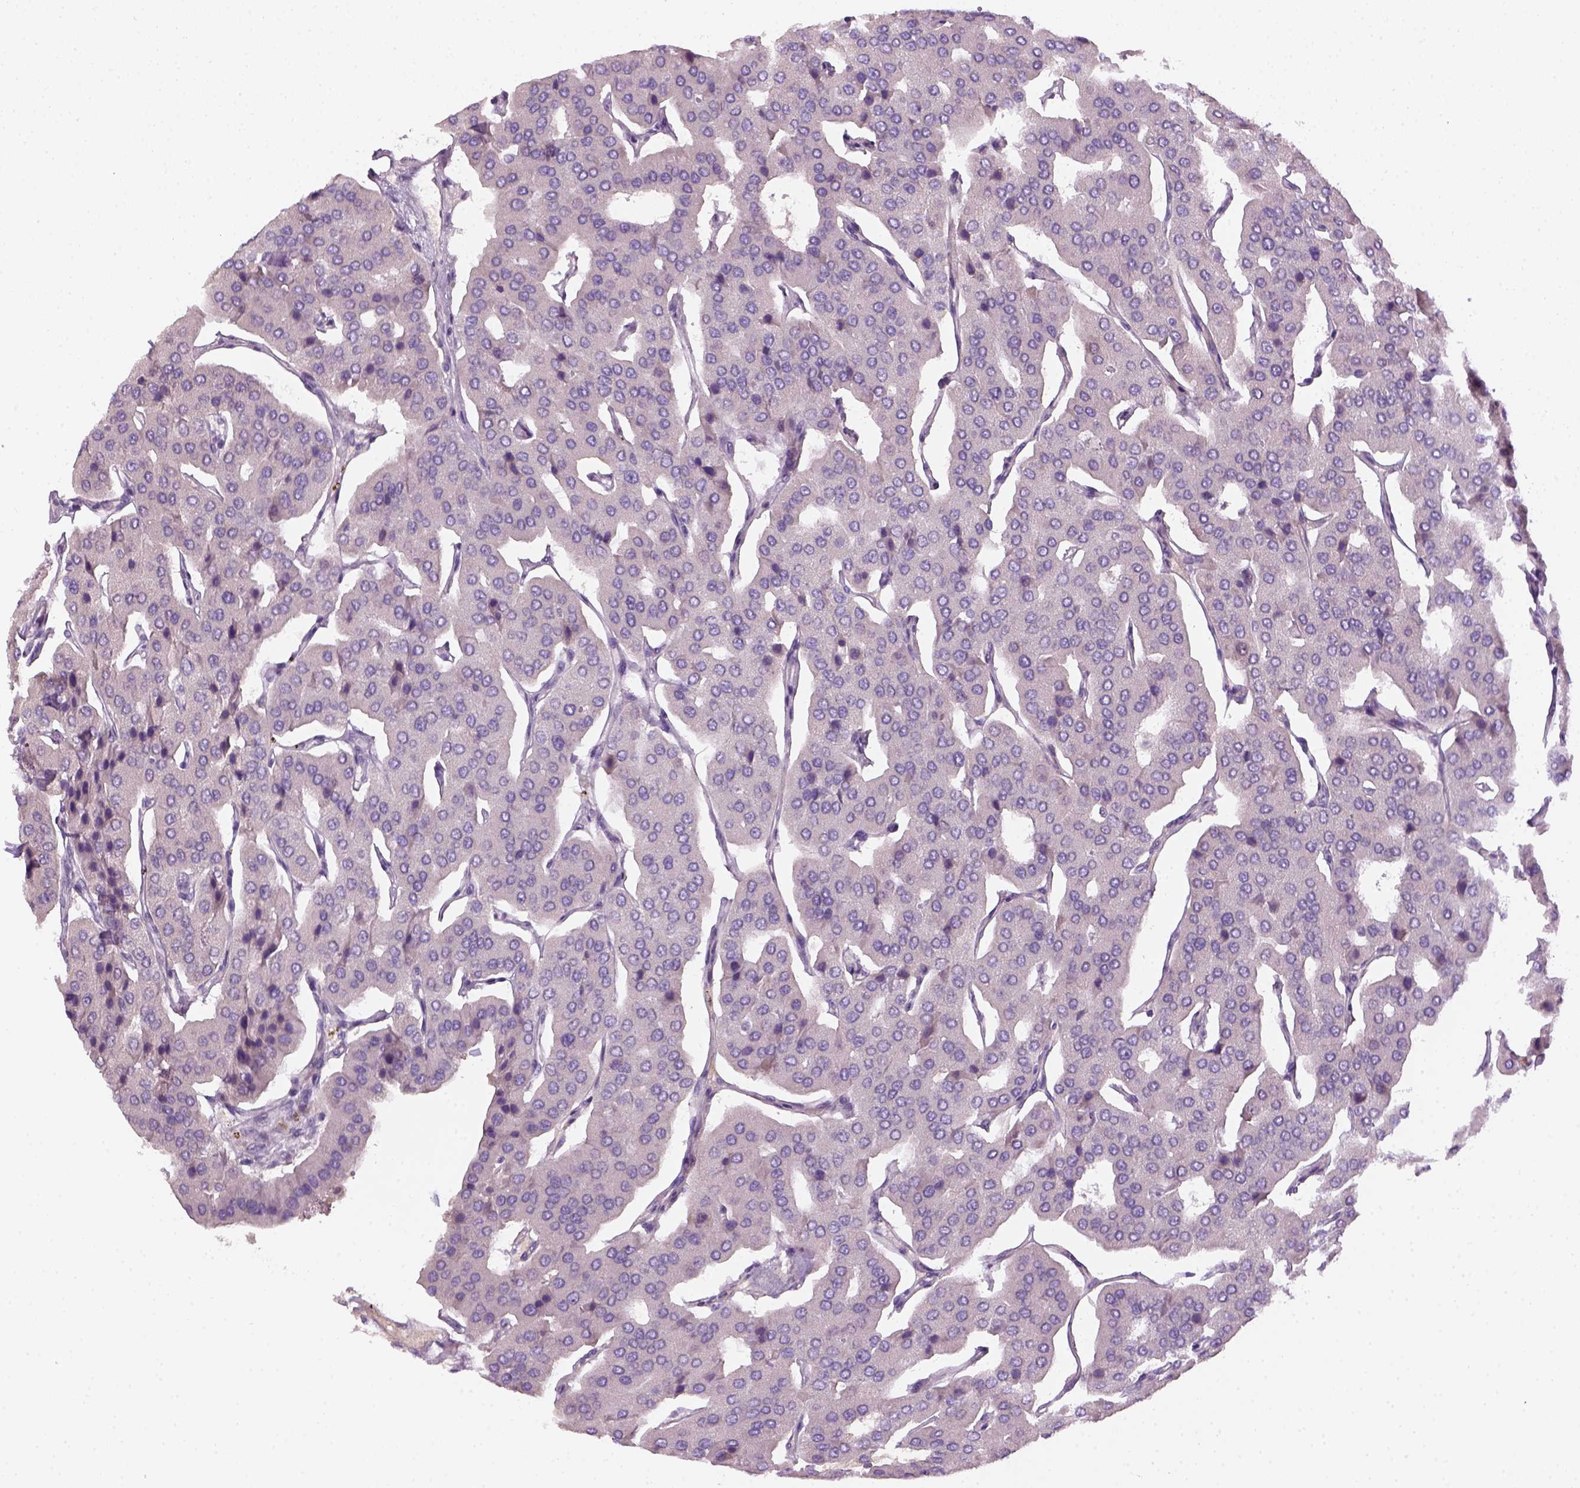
{"staining": {"intensity": "negative", "quantity": "none", "location": "none"}, "tissue": "parathyroid gland", "cell_type": "Glandular cells", "image_type": "normal", "snomed": [{"axis": "morphology", "description": "Normal tissue, NOS"}, {"axis": "morphology", "description": "Adenoma, NOS"}, {"axis": "topography", "description": "Parathyroid gland"}], "caption": "This is an IHC image of normal human parathyroid gland. There is no expression in glandular cells.", "gene": "GFI1B", "patient": {"sex": "female", "age": 86}}